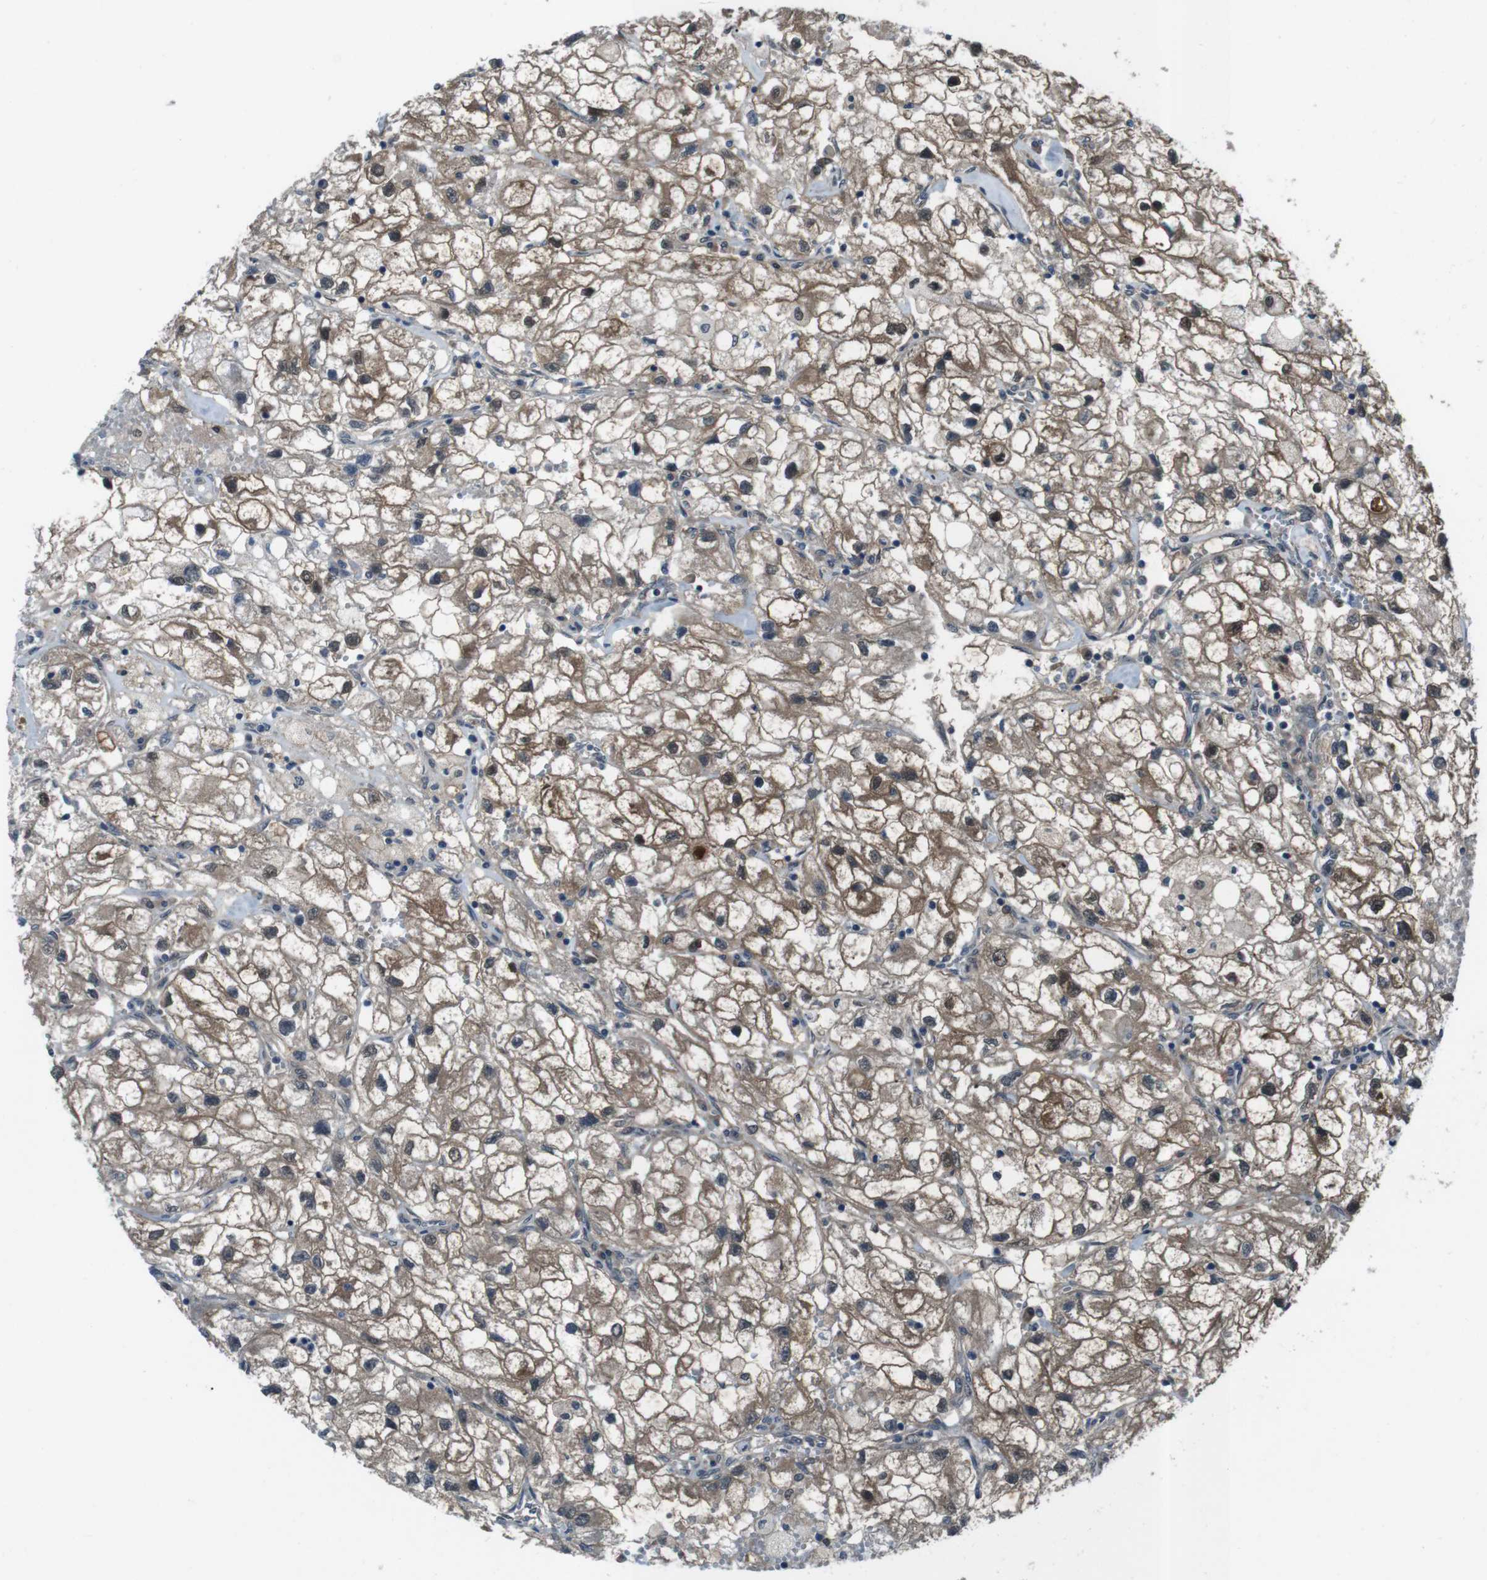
{"staining": {"intensity": "moderate", "quantity": ">75%", "location": "cytoplasmic/membranous,nuclear"}, "tissue": "renal cancer", "cell_type": "Tumor cells", "image_type": "cancer", "snomed": [{"axis": "morphology", "description": "Adenocarcinoma, NOS"}, {"axis": "topography", "description": "Kidney"}], "caption": "Immunohistochemical staining of renal cancer (adenocarcinoma) exhibits medium levels of moderate cytoplasmic/membranous and nuclear protein staining in about >75% of tumor cells.", "gene": "LRP5", "patient": {"sex": "female", "age": 70}}